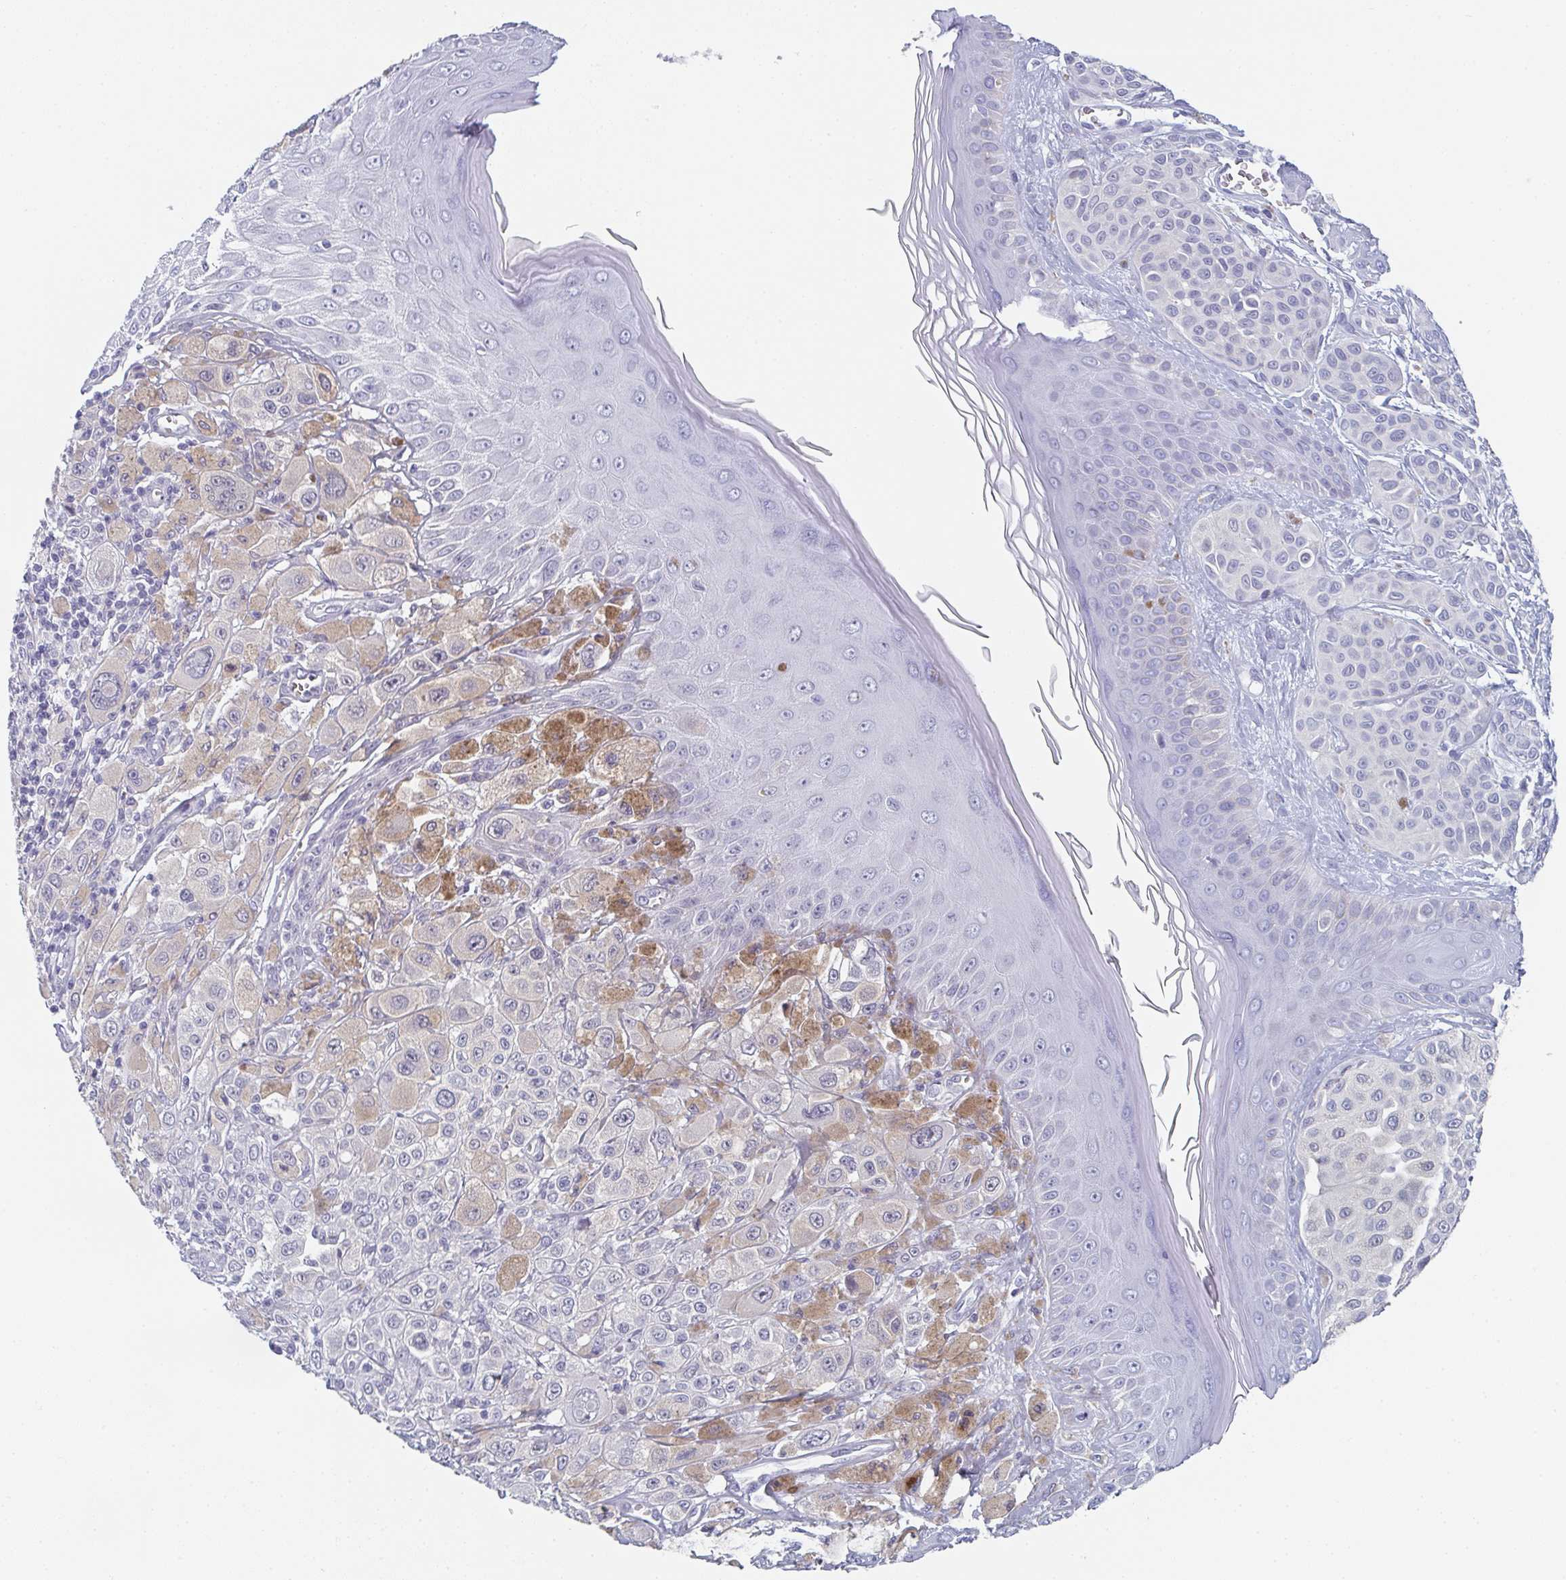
{"staining": {"intensity": "negative", "quantity": "none", "location": "none"}, "tissue": "melanoma", "cell_type": "Tumor cells", "image_type": "cancer", "snomed": [{"axis": "morphology", "description": "Malignant melanoma, NOS"}, {"axis": "topography", "description": "Skin"}], "caption": "Histopathology image shows no significant protein expression in tumor cells of malignant melanoma.", "gene": "DYDC2", "patient": {"sex": "male", "age": 67}}